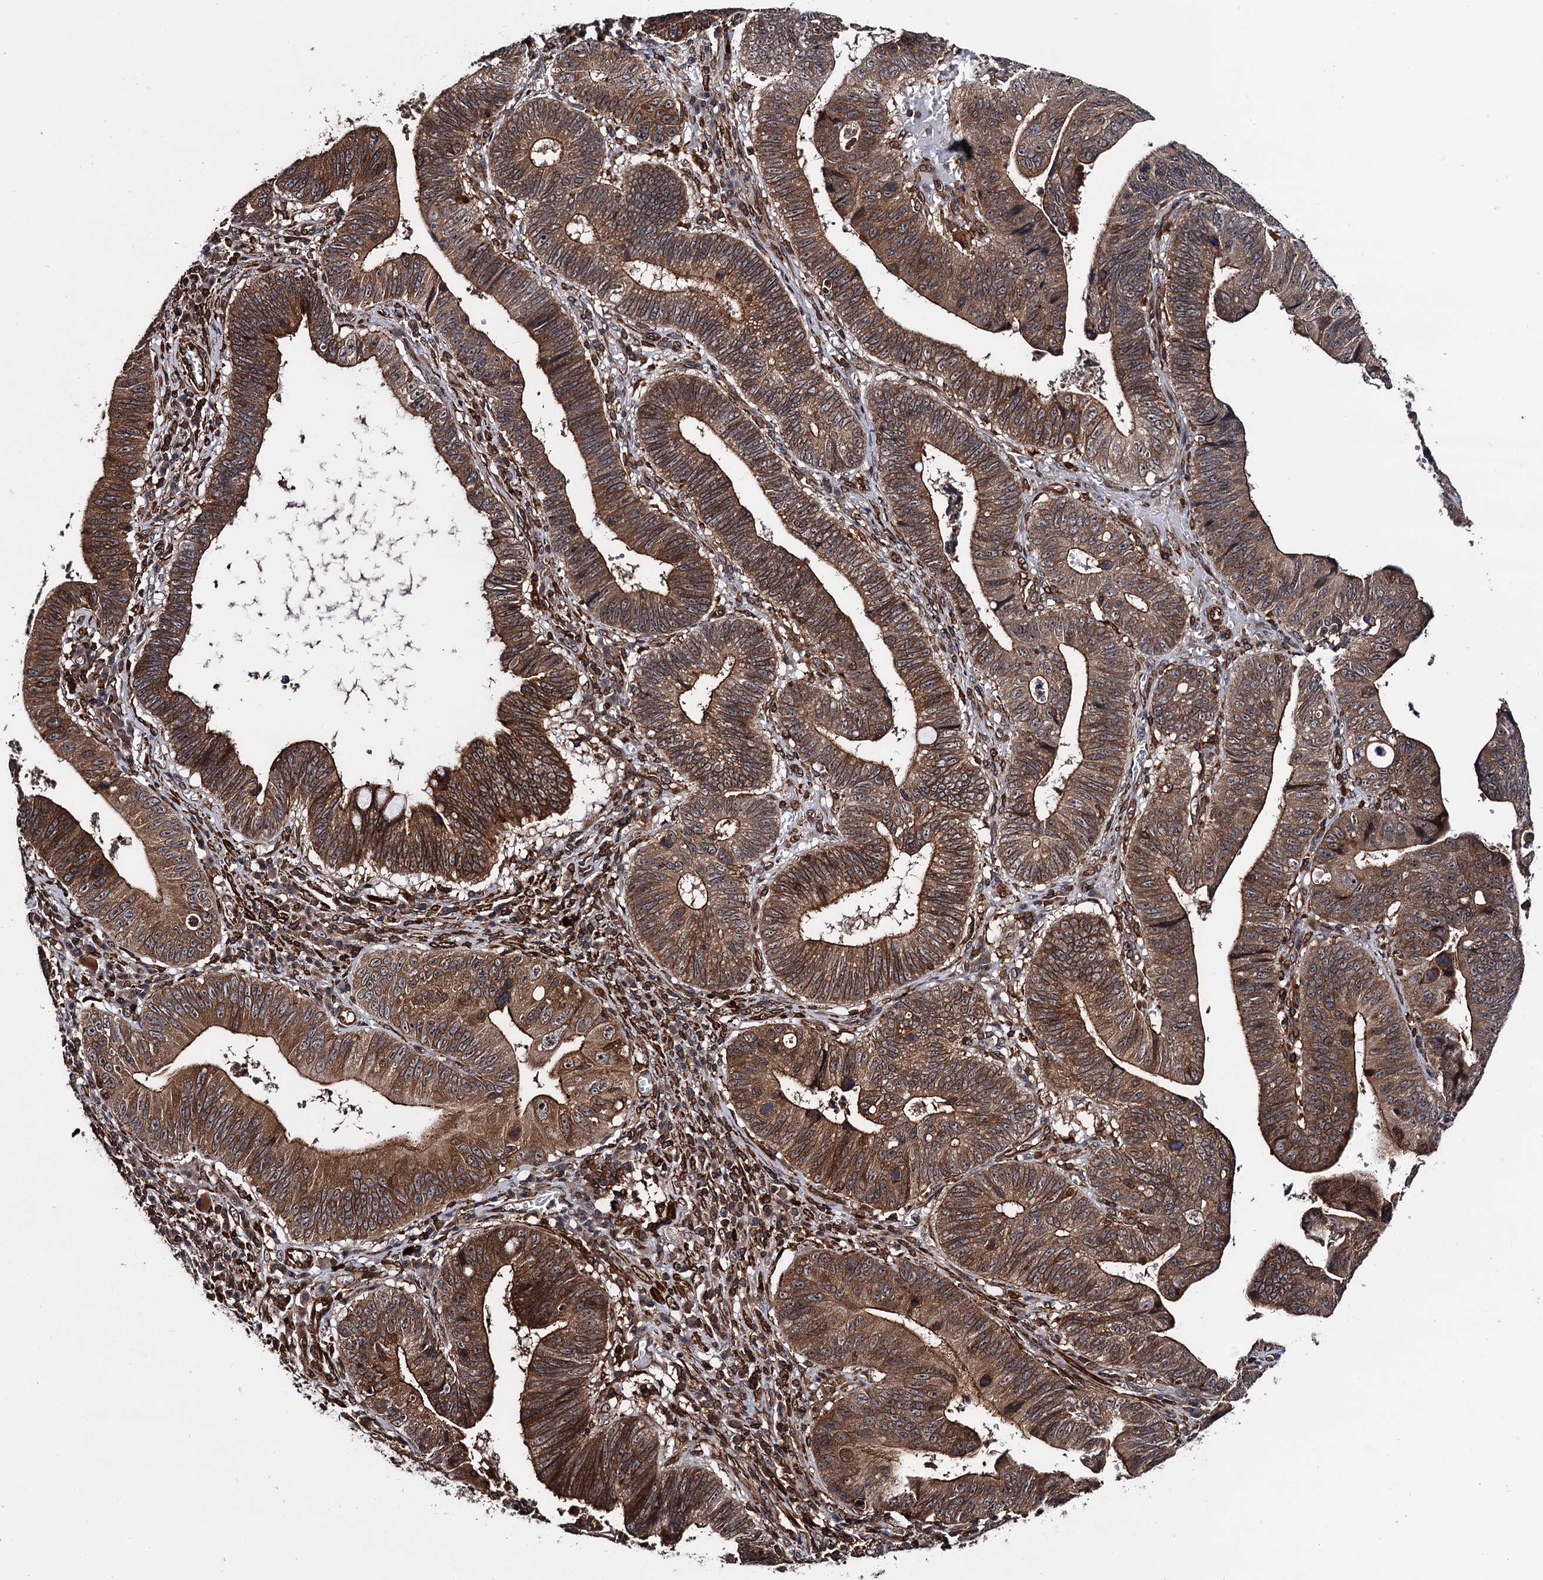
{"staining": {"intensity": "strong", "quantity": ">75%", "location": "cytoplasmic/membranous"}, "tissue": "stomach cancer", "cell_type": "Tumor cells", "image_type": "cancer", "snomed": [{"axis": "morphology", "description": "Adenocarcinoma, NOS"}, {"axis": "topography", "description": "Stomach"}], "caption": "Protein expression analysis of human stomach cancer reveals strong cytoplasmic/membranous expression in about >75% of tumor cells.", "gene": "BORA", "patient": {"sex": "male", "age": 59}}